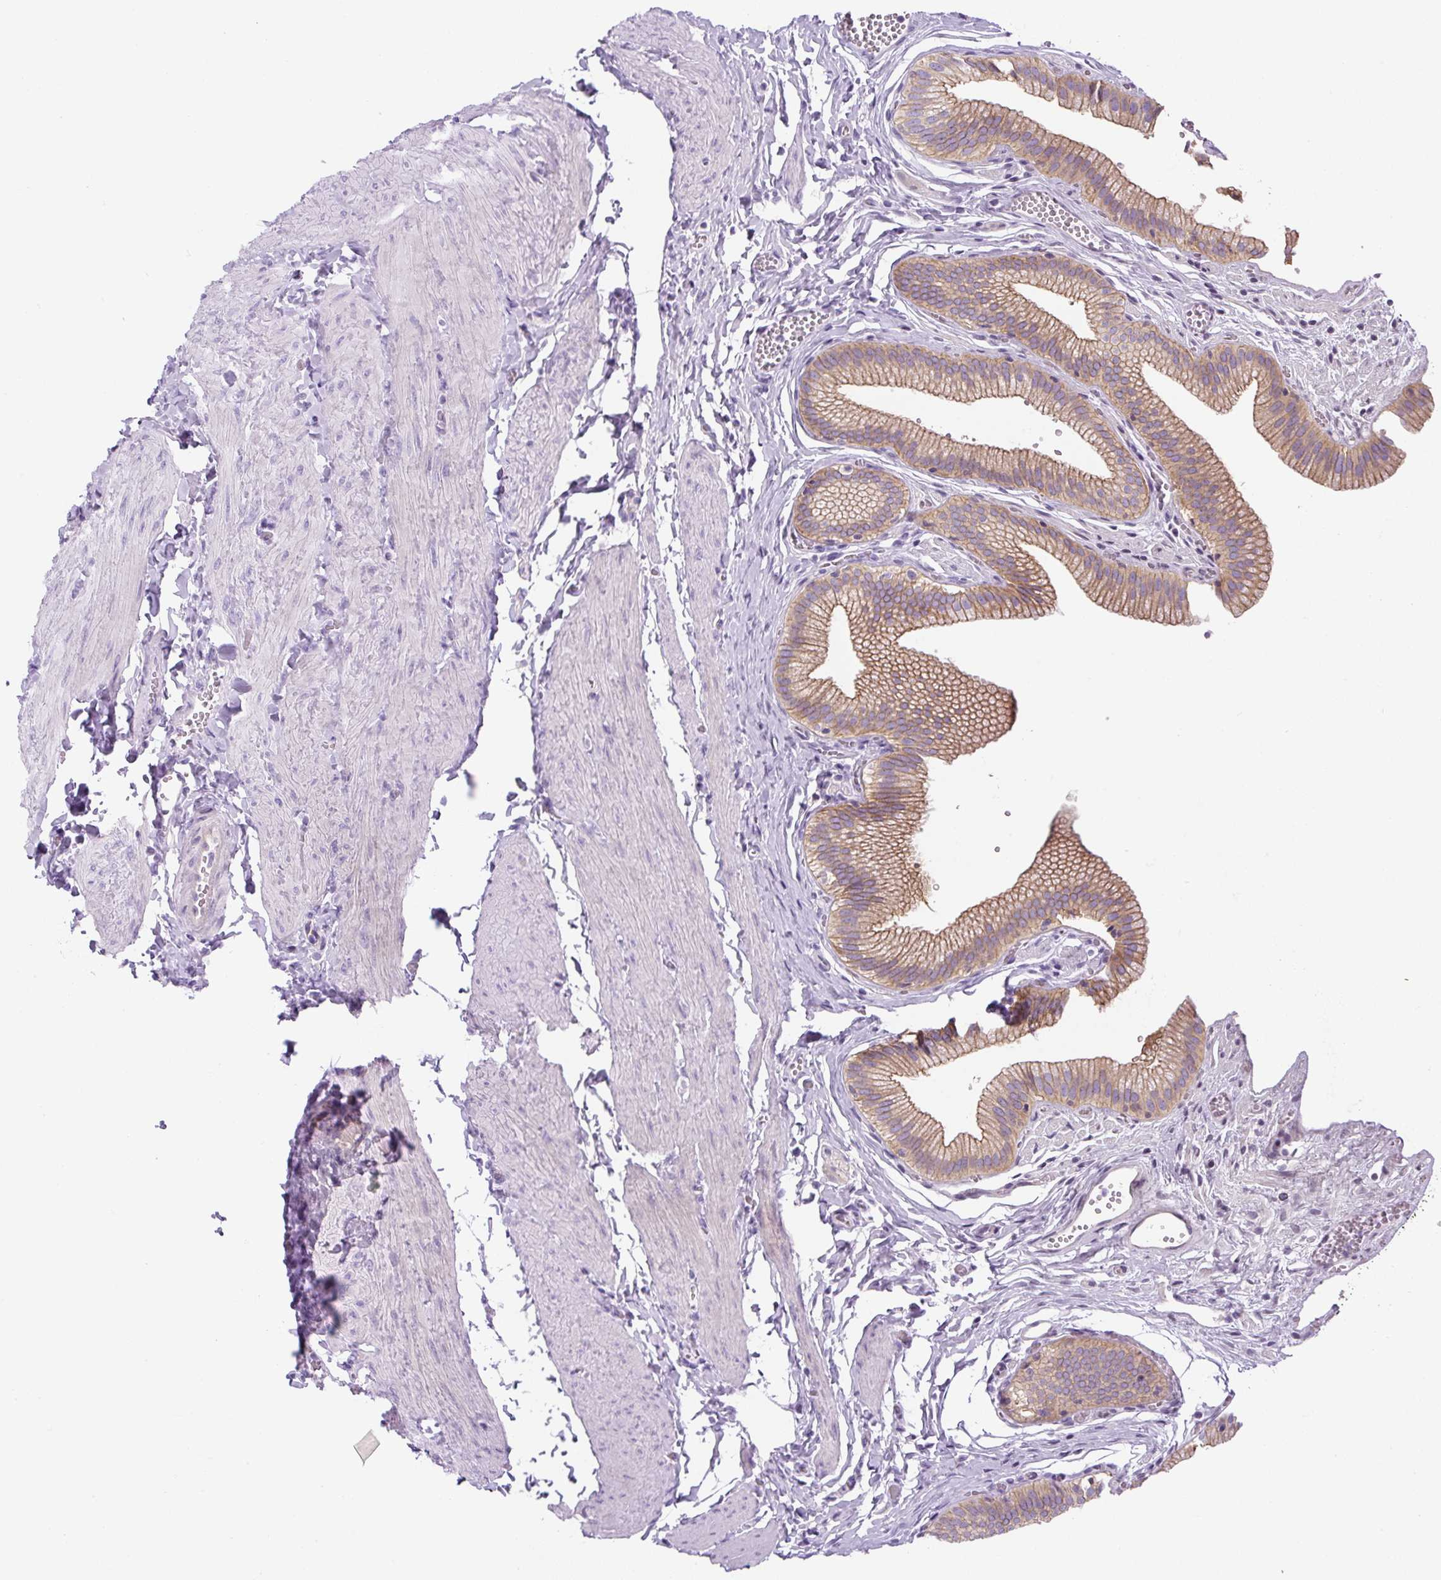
{"staining": {"intensity": "moderate", "quantity": ">75%", "location": "cytoplasmic/membranous"}, "tissue": "gallbladder", "cell_type": "Glandular cells", "image_type": "normal", "snomed": [{"axis": "morphology", "description": "Normal tissue, NOS"}, {"axis": "topography", "description": "Gallbladder"}, {"axis": "topography", "description": "Peripheral nerve tissue"}], "caption": "This micrograph exhibits unremarkable gallbladder stained with immunohistochemistry to label a protein in brown. The cytoplasmic/membranous of glandular cells show moderate positivity for the protein. Nuclei are counter-stained blue.", "gene": "ADAMTS19", "patient": {"sex": "male", "age": 17}}